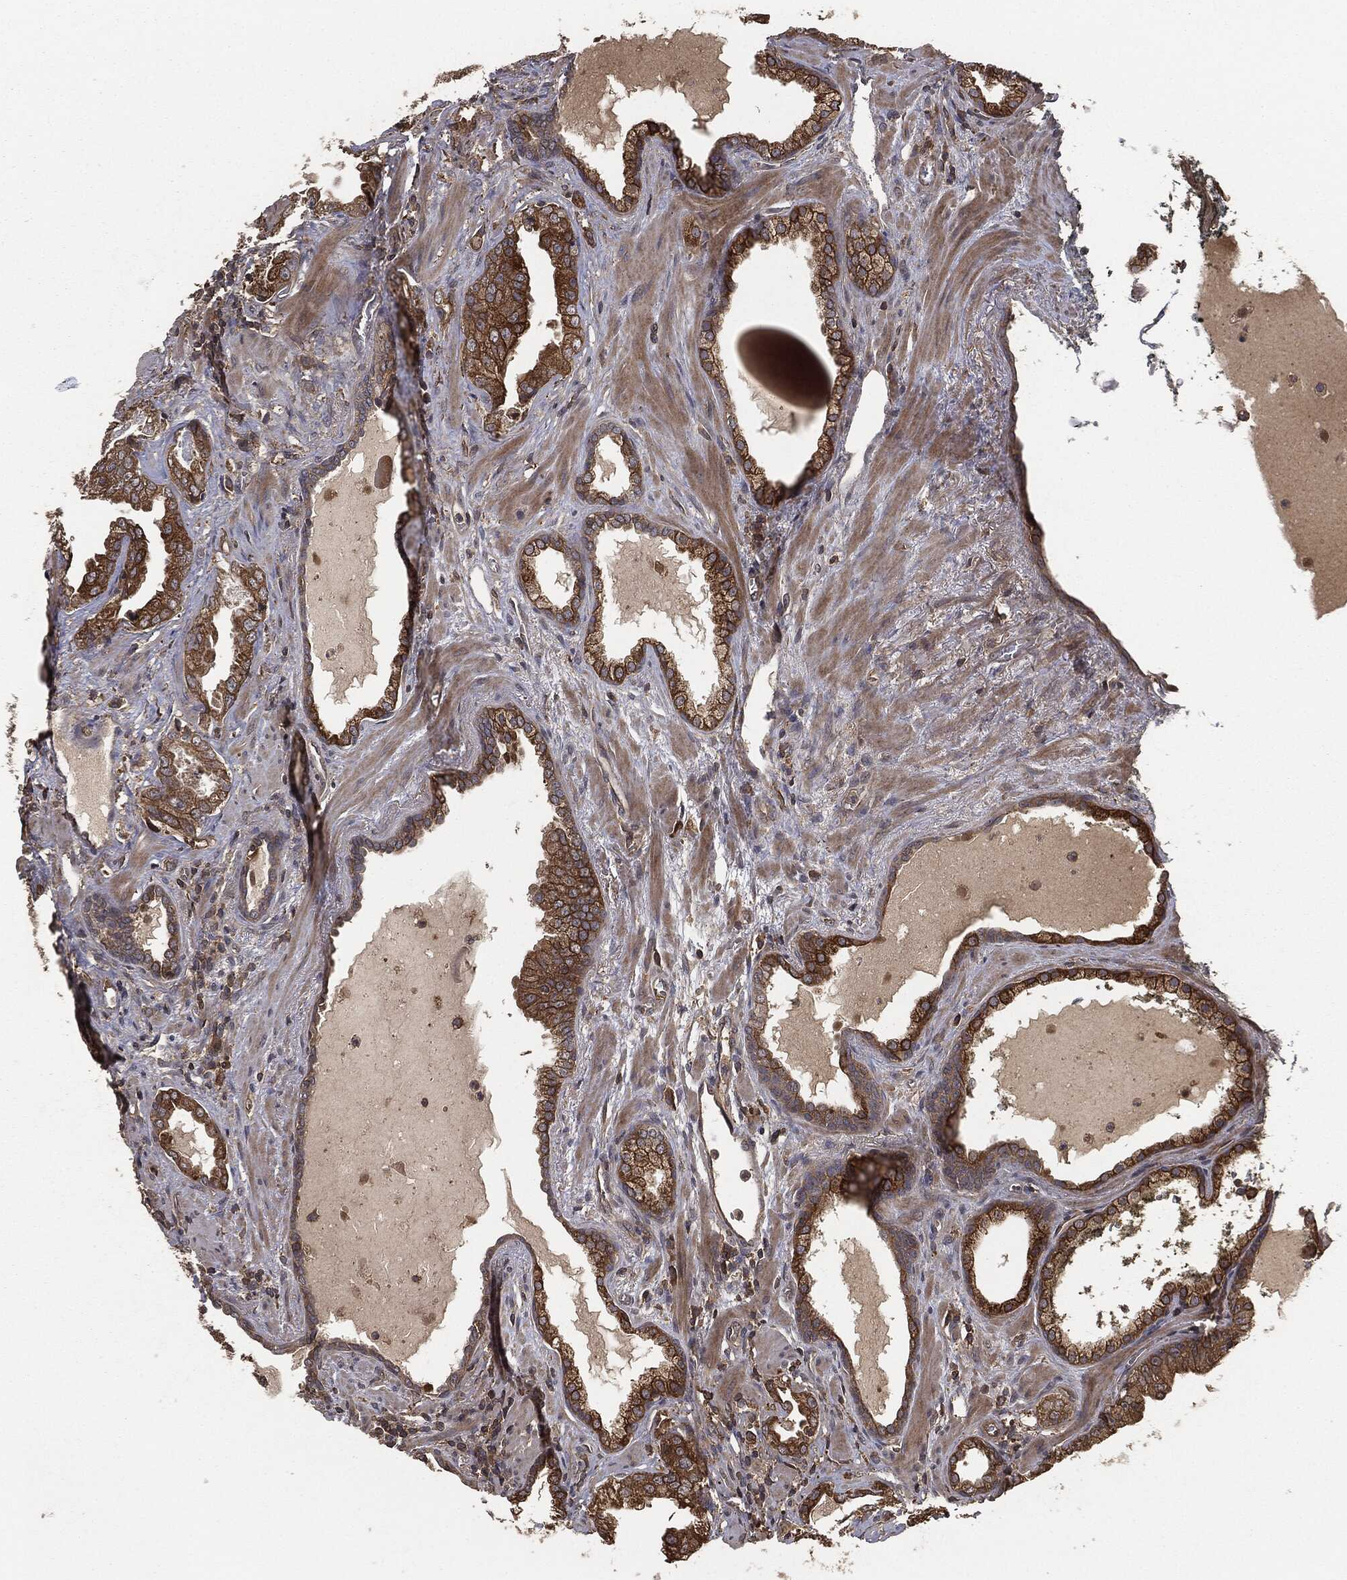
{"staining": {"intensity": "strong", "quantity": "25%-75%", "location": "cytoplasmic/membranous"}, "tissue": "prostate cancer", "cell_type": "Tumor cells", "image_type": "cancer", "snomed": [{"axis": "morphology", "description": "Adenocarcinoma, Low grade"}, {"axis": "topography", "description": "Prostate"}], "caption": "There is high levels of strong cytoplasmic/membranous expression in tumor cells of prostate adenocarcinoma (low-grade), as demonstrated by immunohistochemical staining (brown color).", "gene": "ERBIN", "patient": {"sex": "male", "age": 62}}